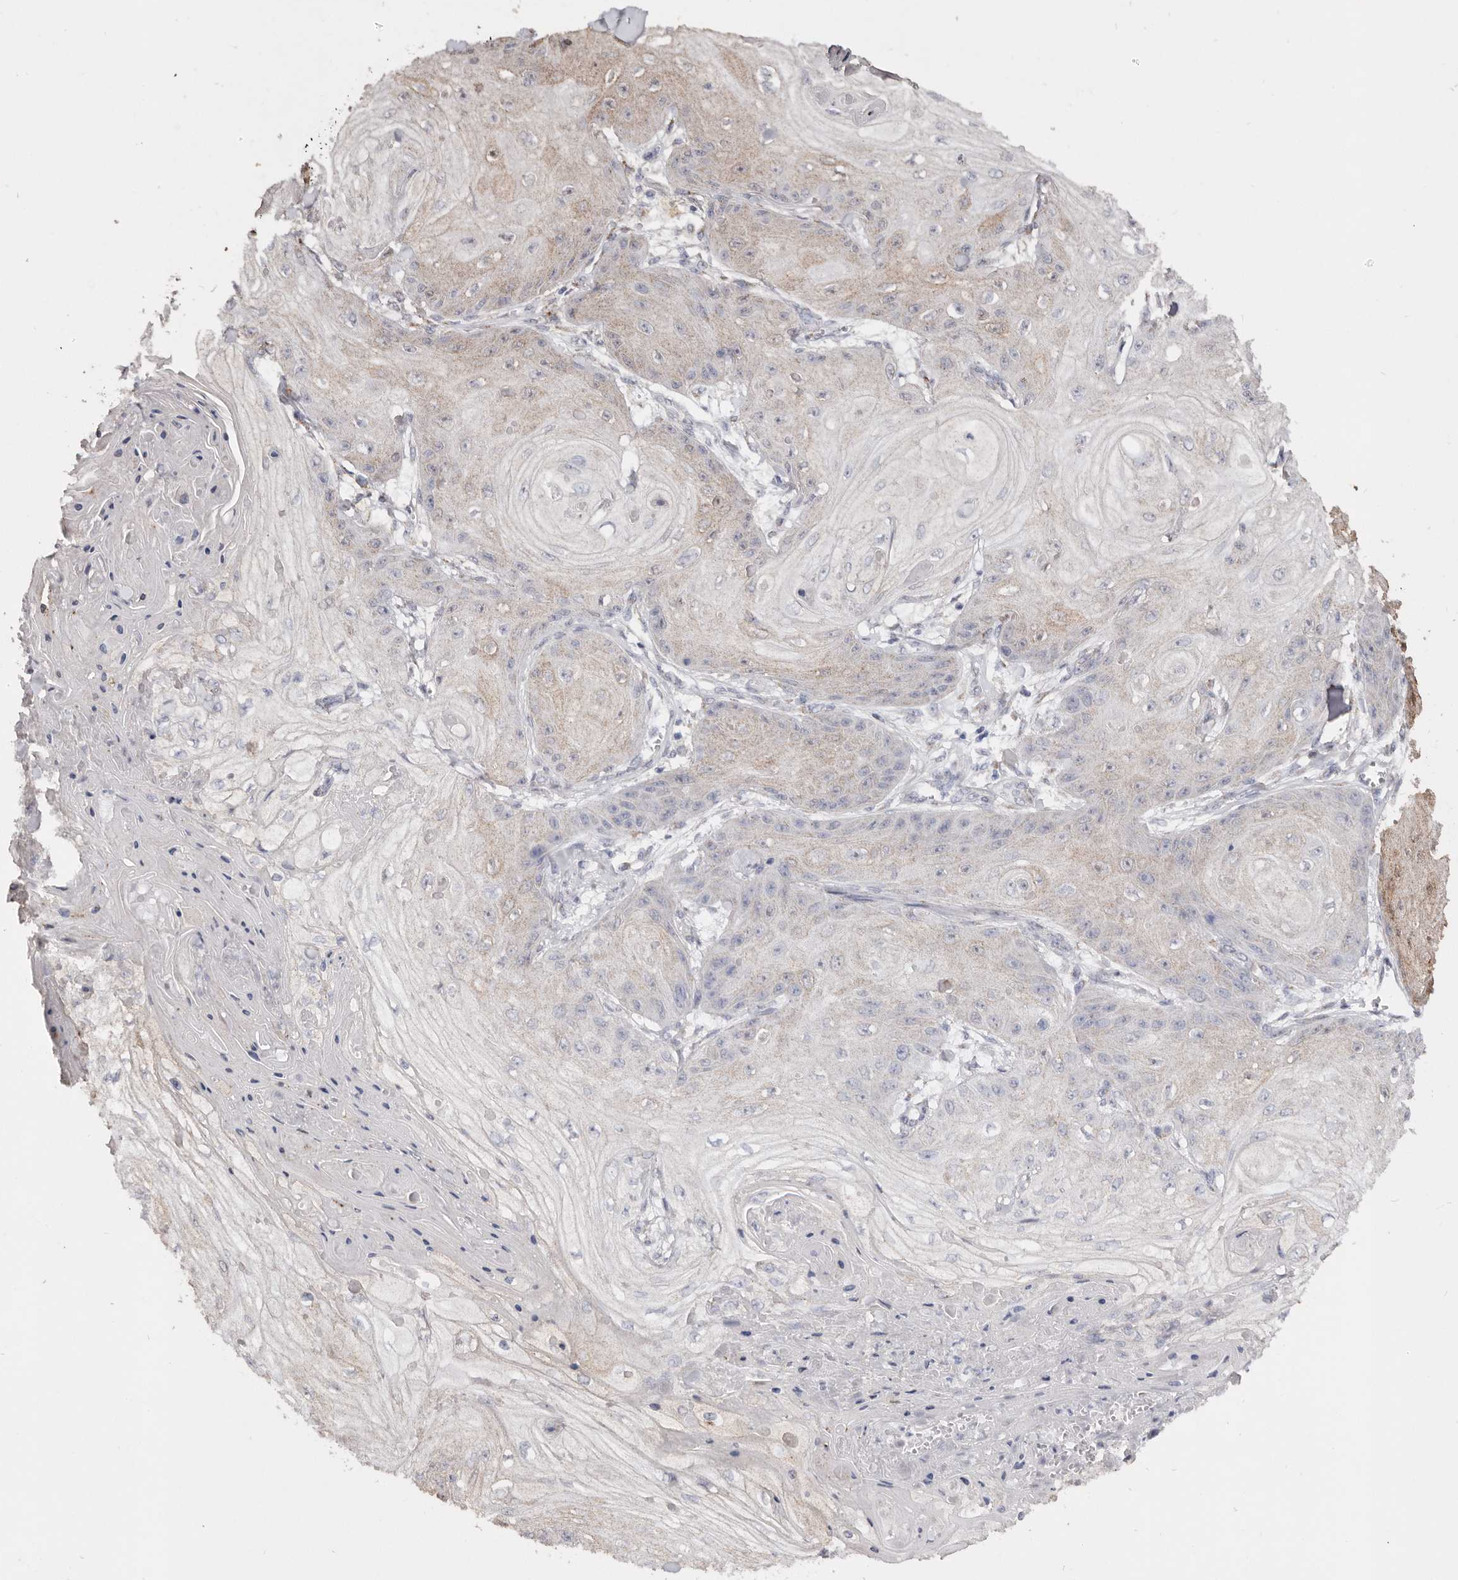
{"staining": {"intensity": "negative", "quantity": "none", "location": "none"}, "tissue": "skin cancer", "cell_type": "Tumor cells", "image_type": "cancer", "snomed": [{"axis": "morphology", "description": "Squamous cell carcinoma, NOS"}, {"axis": "topography", "description": "Skin"}], "caption": "Image shows no protein positivity in tumor cells of skin cancer (squamous cell carcinoma) tissue.", "gene": "LGALS7B", "patient": {"sex": "male", "age": 74}}